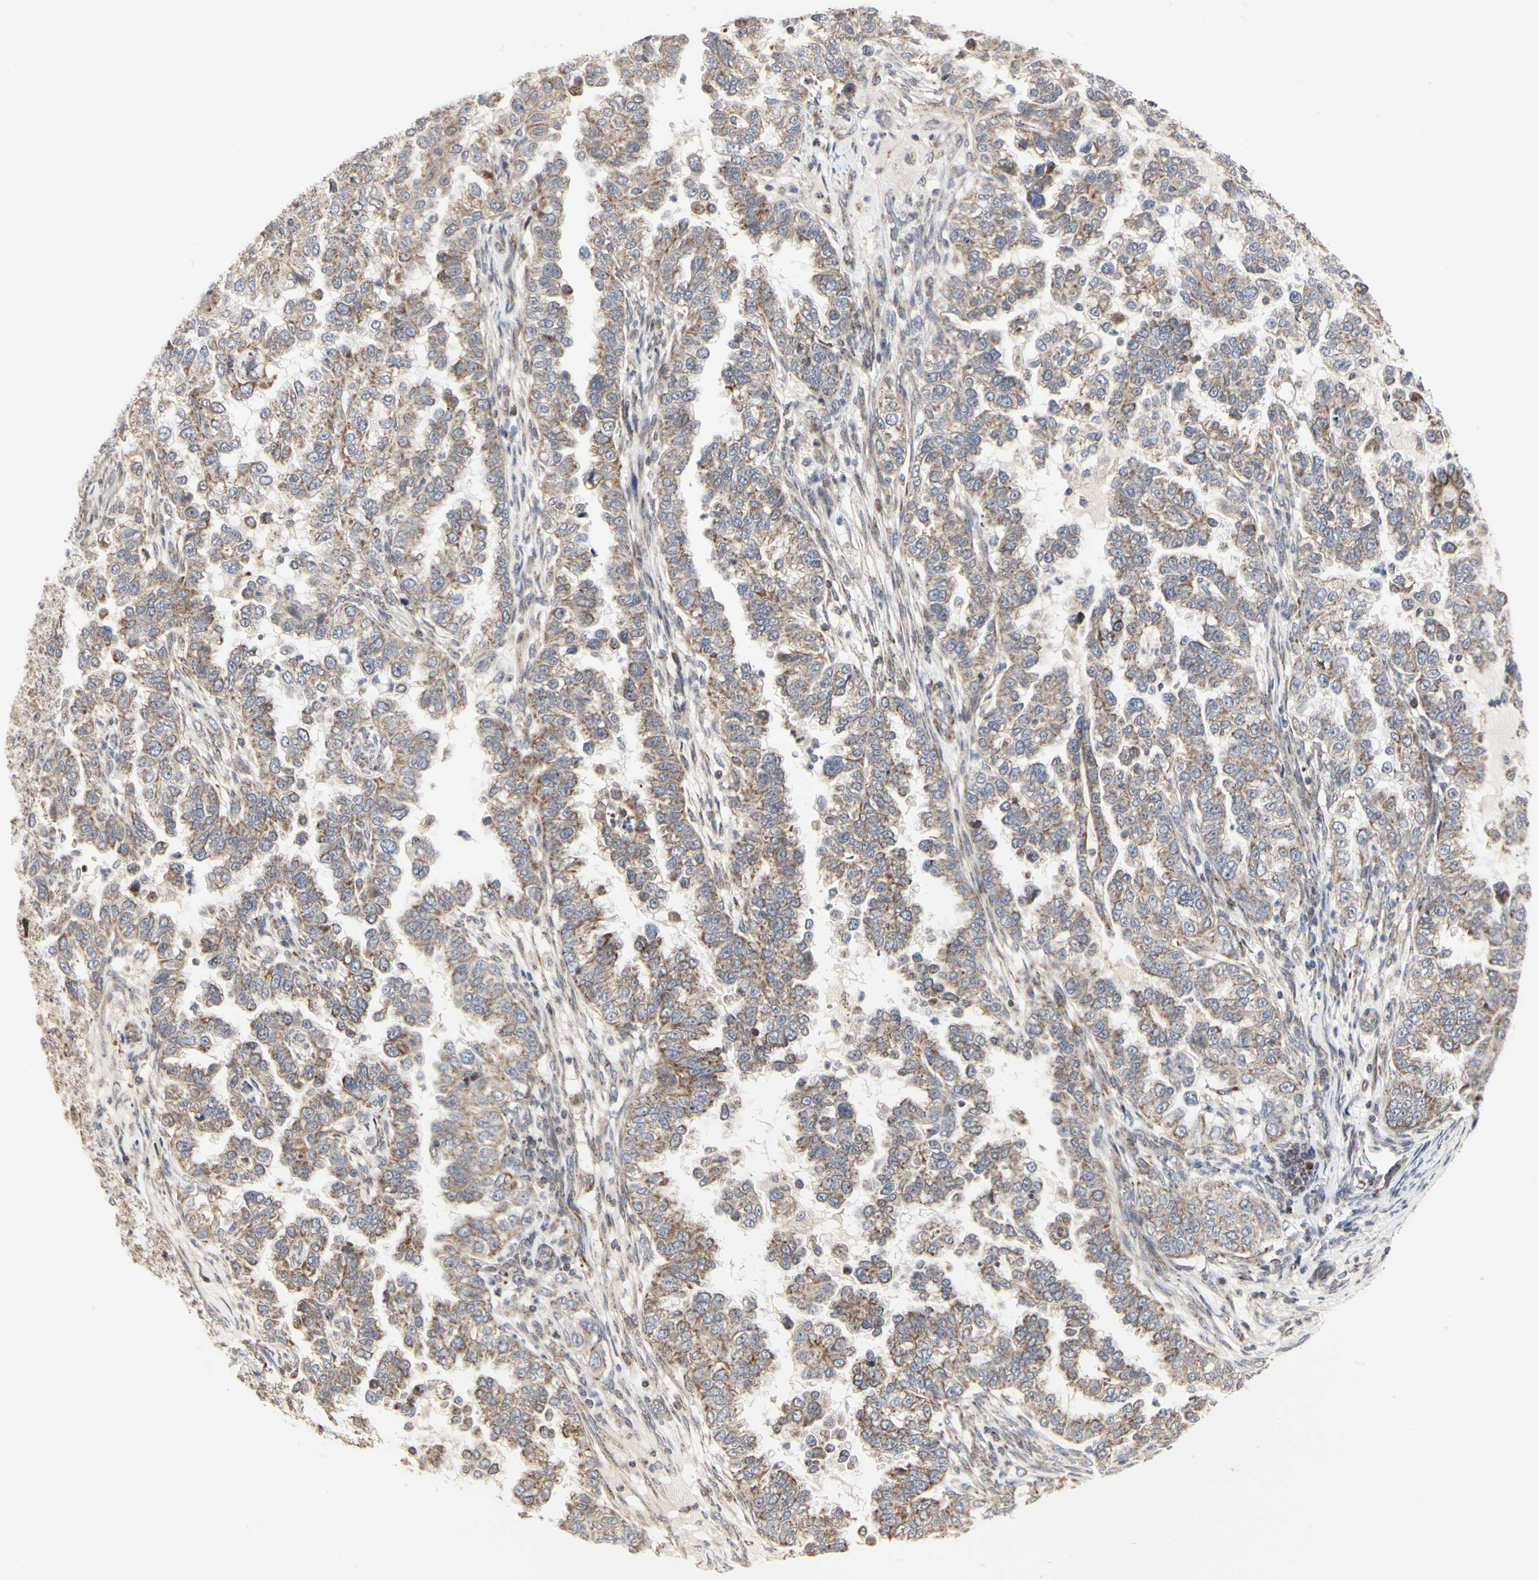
{"staining": {"intensity": "weak", "quantity": ">75%", "location": "cytoplasmic/membranous"}, "tissue": "endometrial cancer", "cell_type": "Tumor cells", "image_type": "cancer", "snomed": [{"axis": "morphology", "description": "Adenocarcinoma, NOS"}, {"axis": "topography", "description": "Endometrium"}], "caption": "Human endometrial adenocarcinoma stained with a brown dye shows weak cytoplasmic/membranous positive staining in approximately >75% of tumor cells.", "gene": "TSKU", "patient": {"sex": "female", "age": 85}}